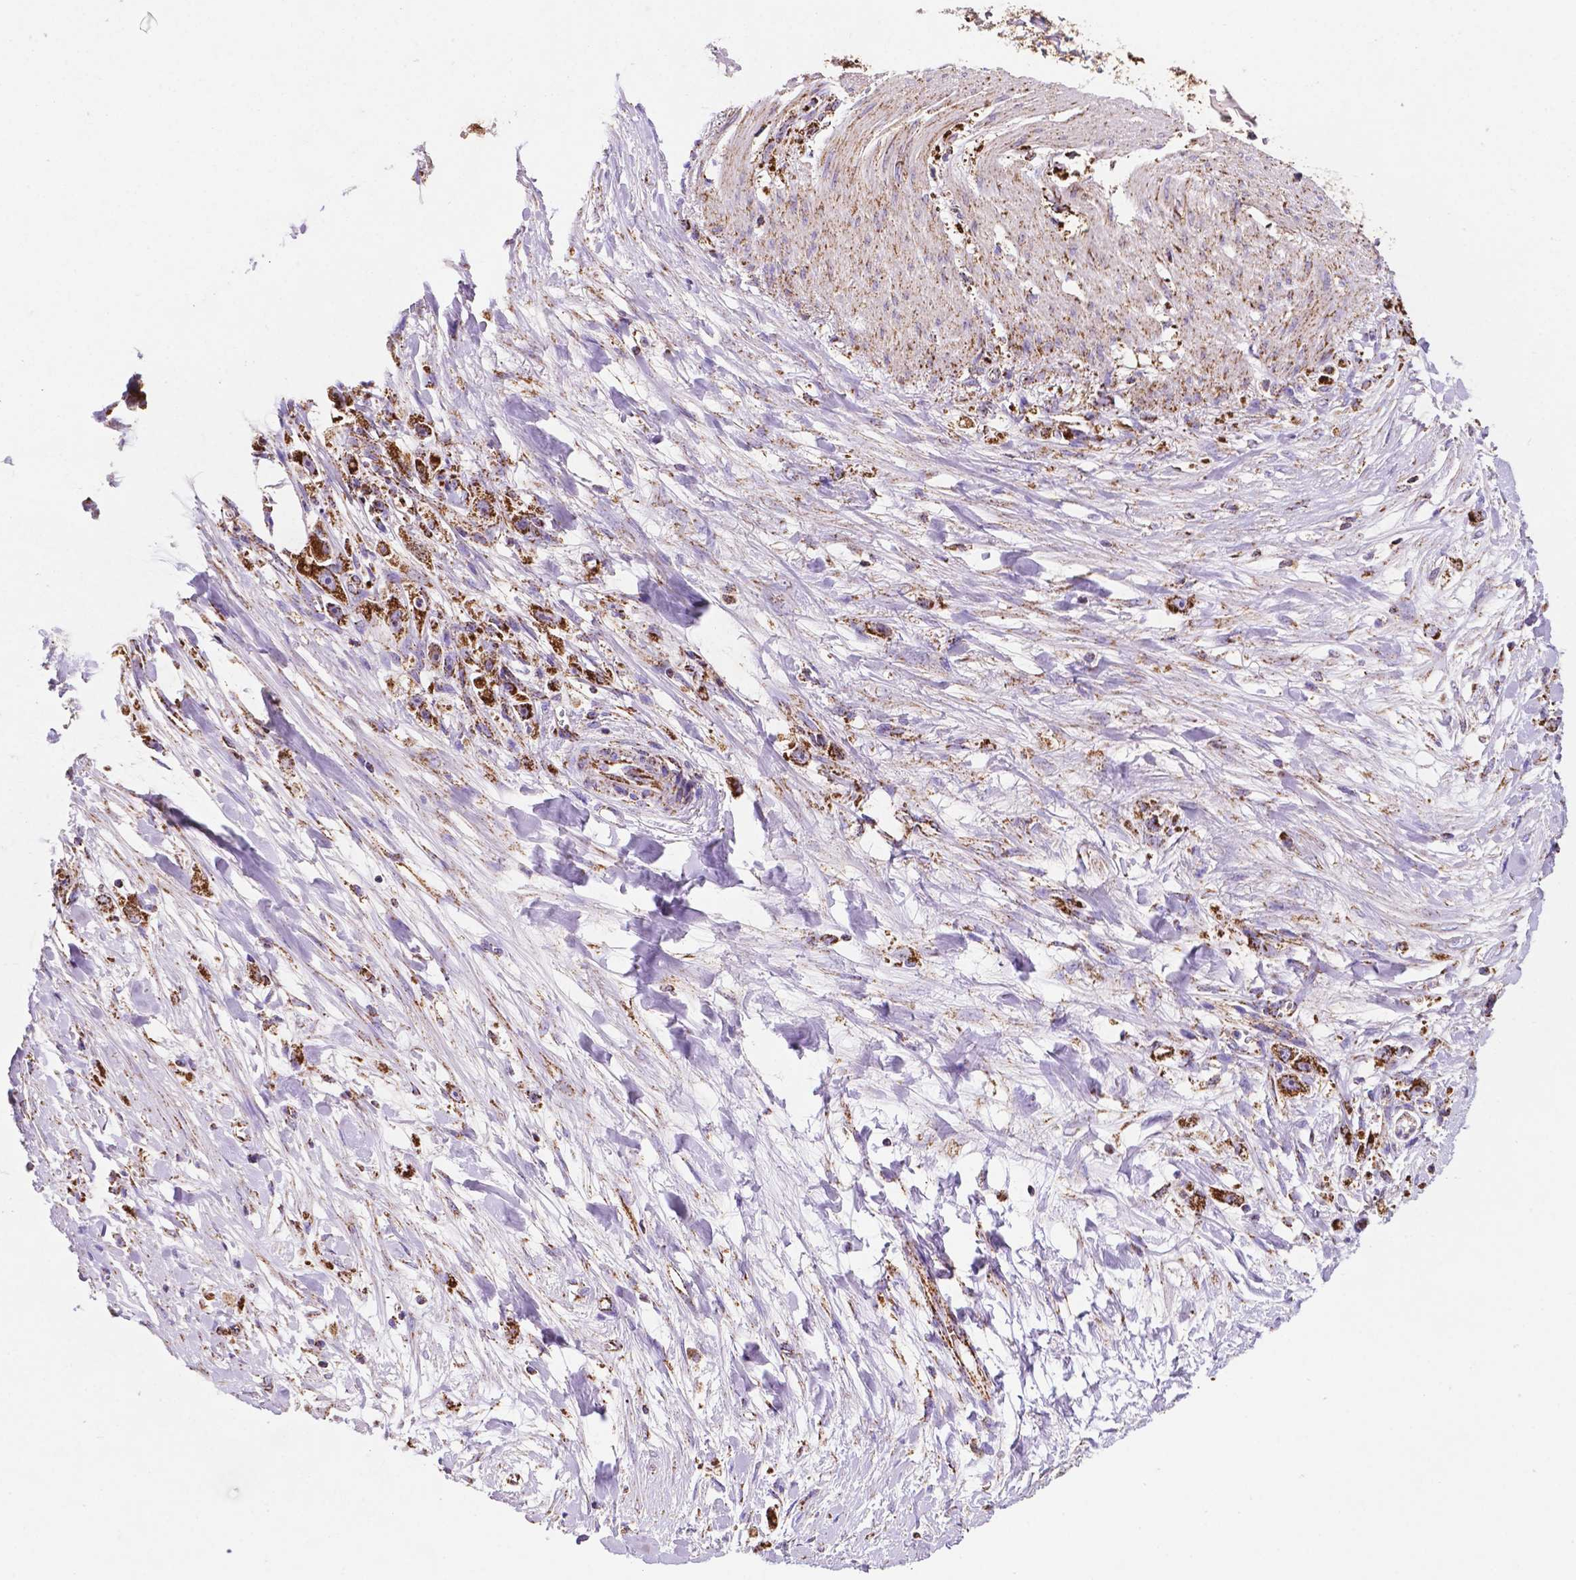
{"staining": {"intensity": "strong", "quantity": ">75%", "location": "cytoplasmic/membranous"}, "tissue": "stomach cancer", "cell_type": "Tumor cells", "image_type": "cancer", "snomed": [{"axis": "morphology", "description": "Adenocarcinoma, NOS"}, {"axis": "topography", "description": "Stomach"}], "caption": "A high amount of strong cytoplasmic/membranous expression is present in about >75% of tumor cells in adenocarcinoma (stomach) tissue. (Stains: DAB in brown, nuclei in blue, Microscopy: brightfield microscopy at high magnification).", "gene": "HSPD1", "patient": {"sex": "female", "age": 59}}